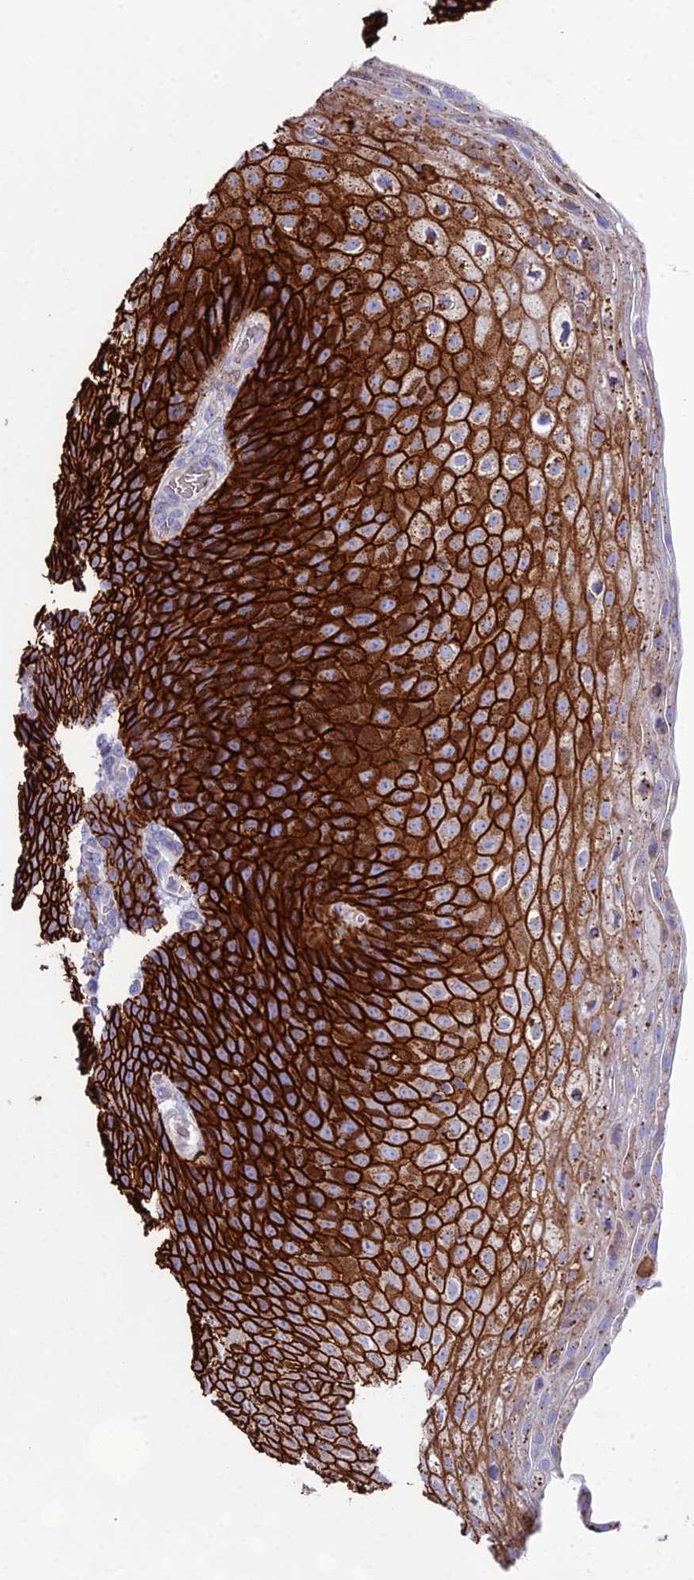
{"staining": {"intensity": "strong", "quantity": "<25%", "location": "cytoplasmic/membranous"}, "tissue": "tonsil", "cell_type": "Germinal center cells", "image_type": "normal", "snomed": [{"axis": "morphology", "description": "Normal tissue, NOS"}, {"axis": "topography", "description": "Tonsil"}], "caption": "A high-resolution histopathology image shows immunohistochemistry staining of benign tonsil, which exhibits strong cytoplasmic/membranous staining in about <25% of germinal center cells.", "gene": "OR1Q1", "patient": {"sex": "male", "age": 17}}